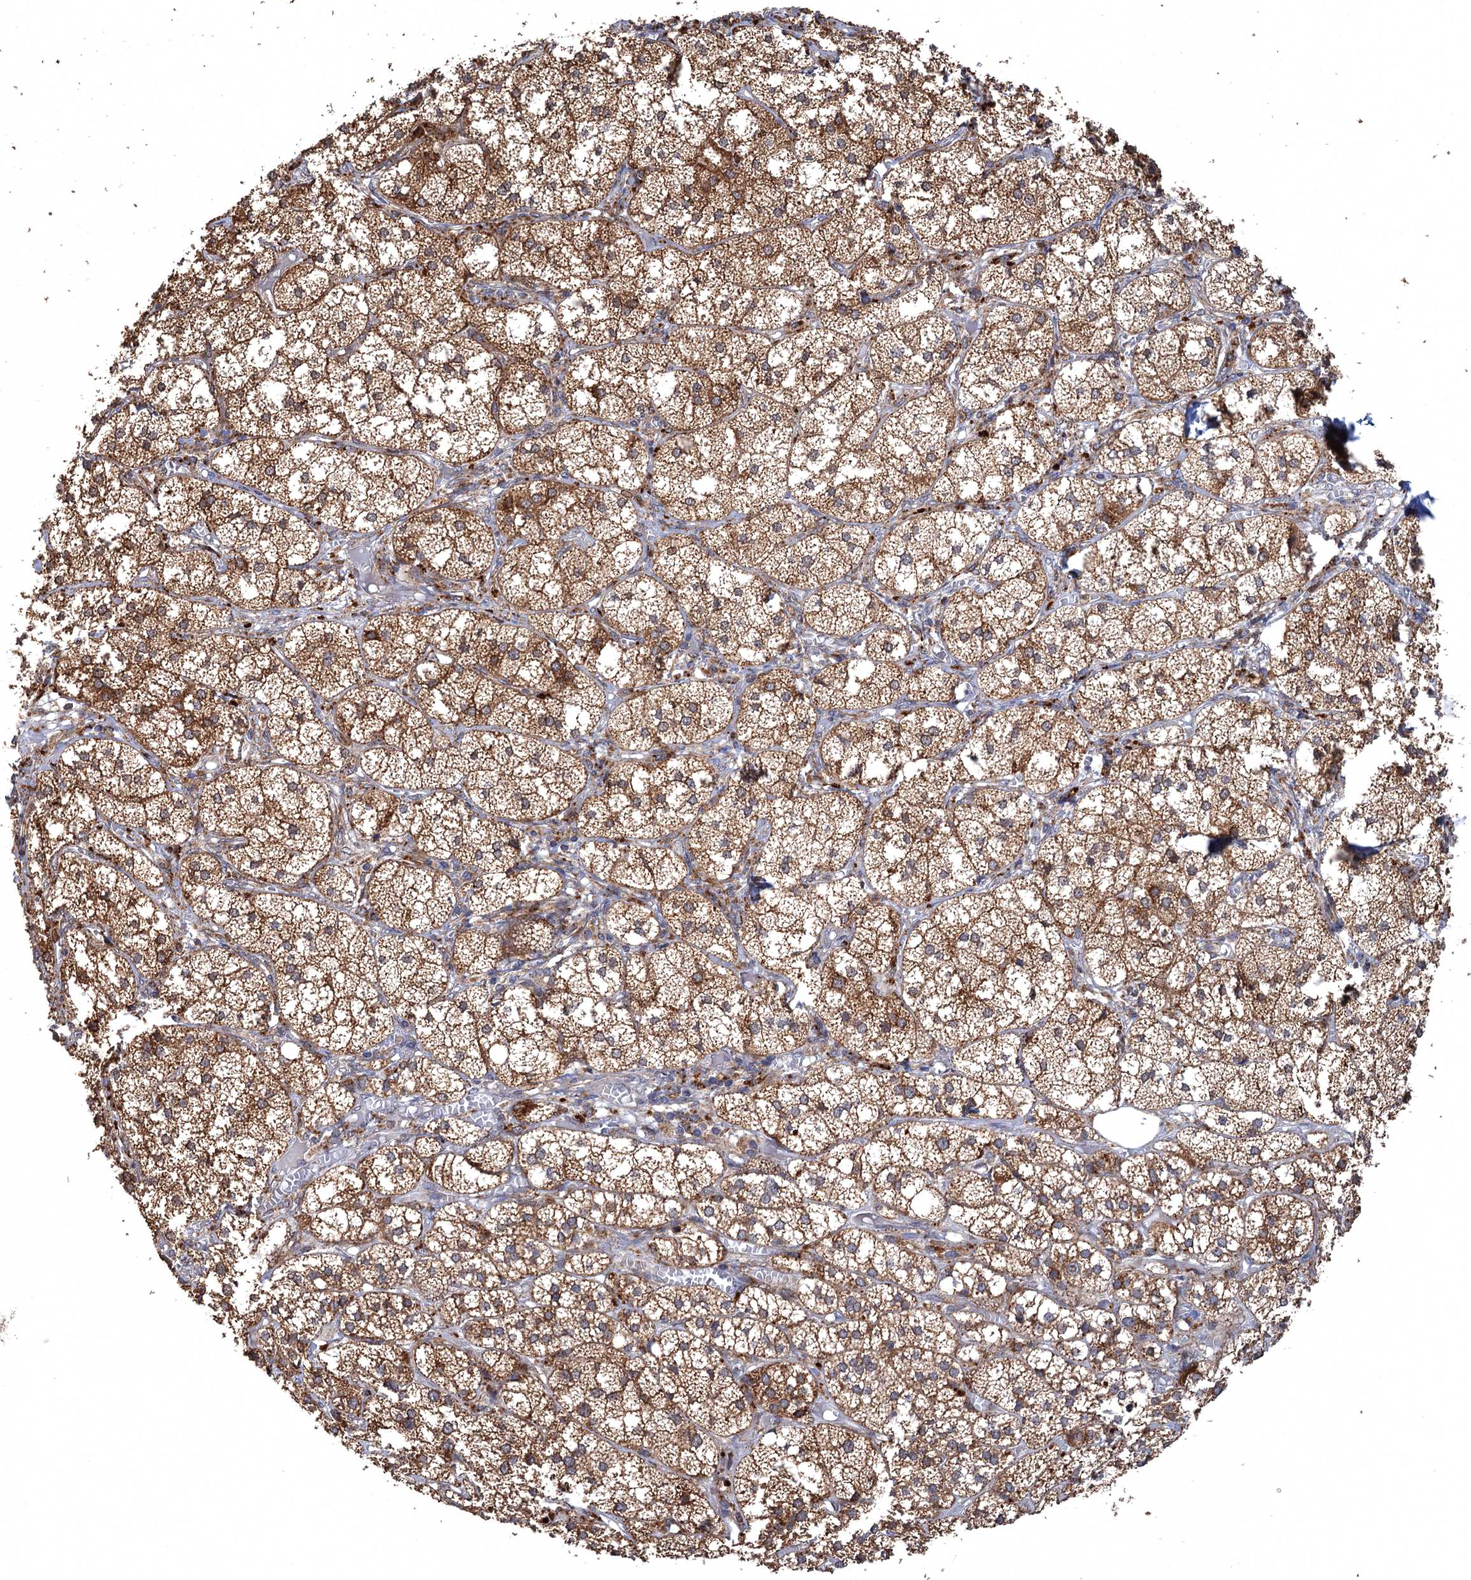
{"staining": {"intensity": "strong", "quantity": ">75%", "location": "cytoplasmic/membranous"}, "tissue": "adrenal gland", "cell_type": "Glandular cells", "image_type": "normal", "snomed": [{"axis": "morphology", "description": "Normal tissue, NOS"}, {"axis": "topography", "description": "Adrenal gland"}], "caption": "Glandular cells reveal high levels of strong cytoplasmic/membranous staining in approximately >75% of cells in unremarkable human adrenal gland.", "gene": "BMERB1", "patient": {"sex": "female", "age": 61}}